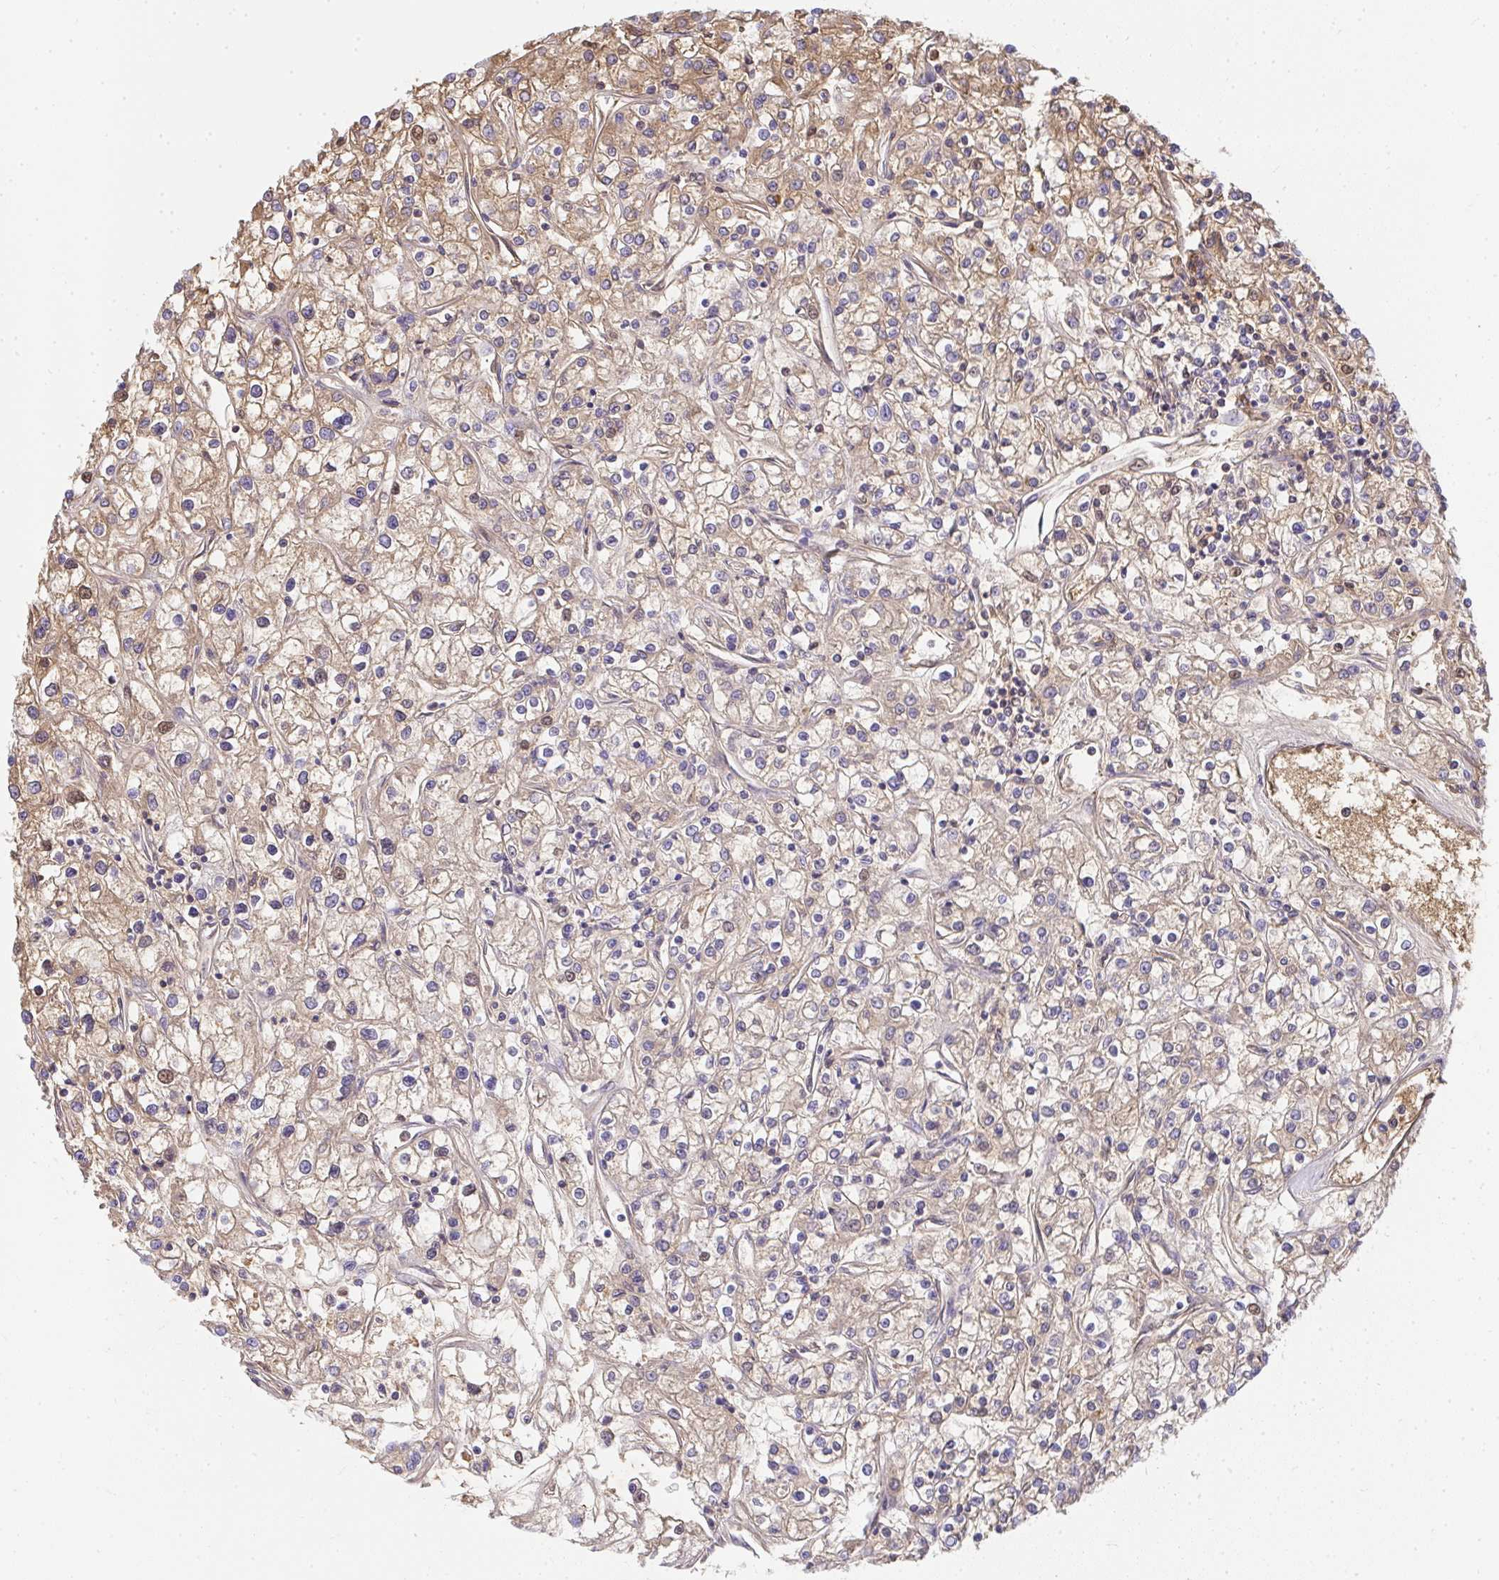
{"staining": {"intensity": "weak", "quantity": ">75%", "location": "cytoplasmic/membranous"}, "tissue": "renal cancer", "cell_type": "Tumor cells", "image_type": "cancer", "snomed": [{"axis": "morphology", "description": "Adenocarcinoma, NOS"}, {"axis": "topography", "description": "Kidney"}], "caption": "A low amount of weak cytoplasmic/membranous expression is present in about >75% of tumor cells in renal adenocarcinoma tissue.", "gene": "ZSWIM3", "patient": {"sex": "female", "age": 59}}